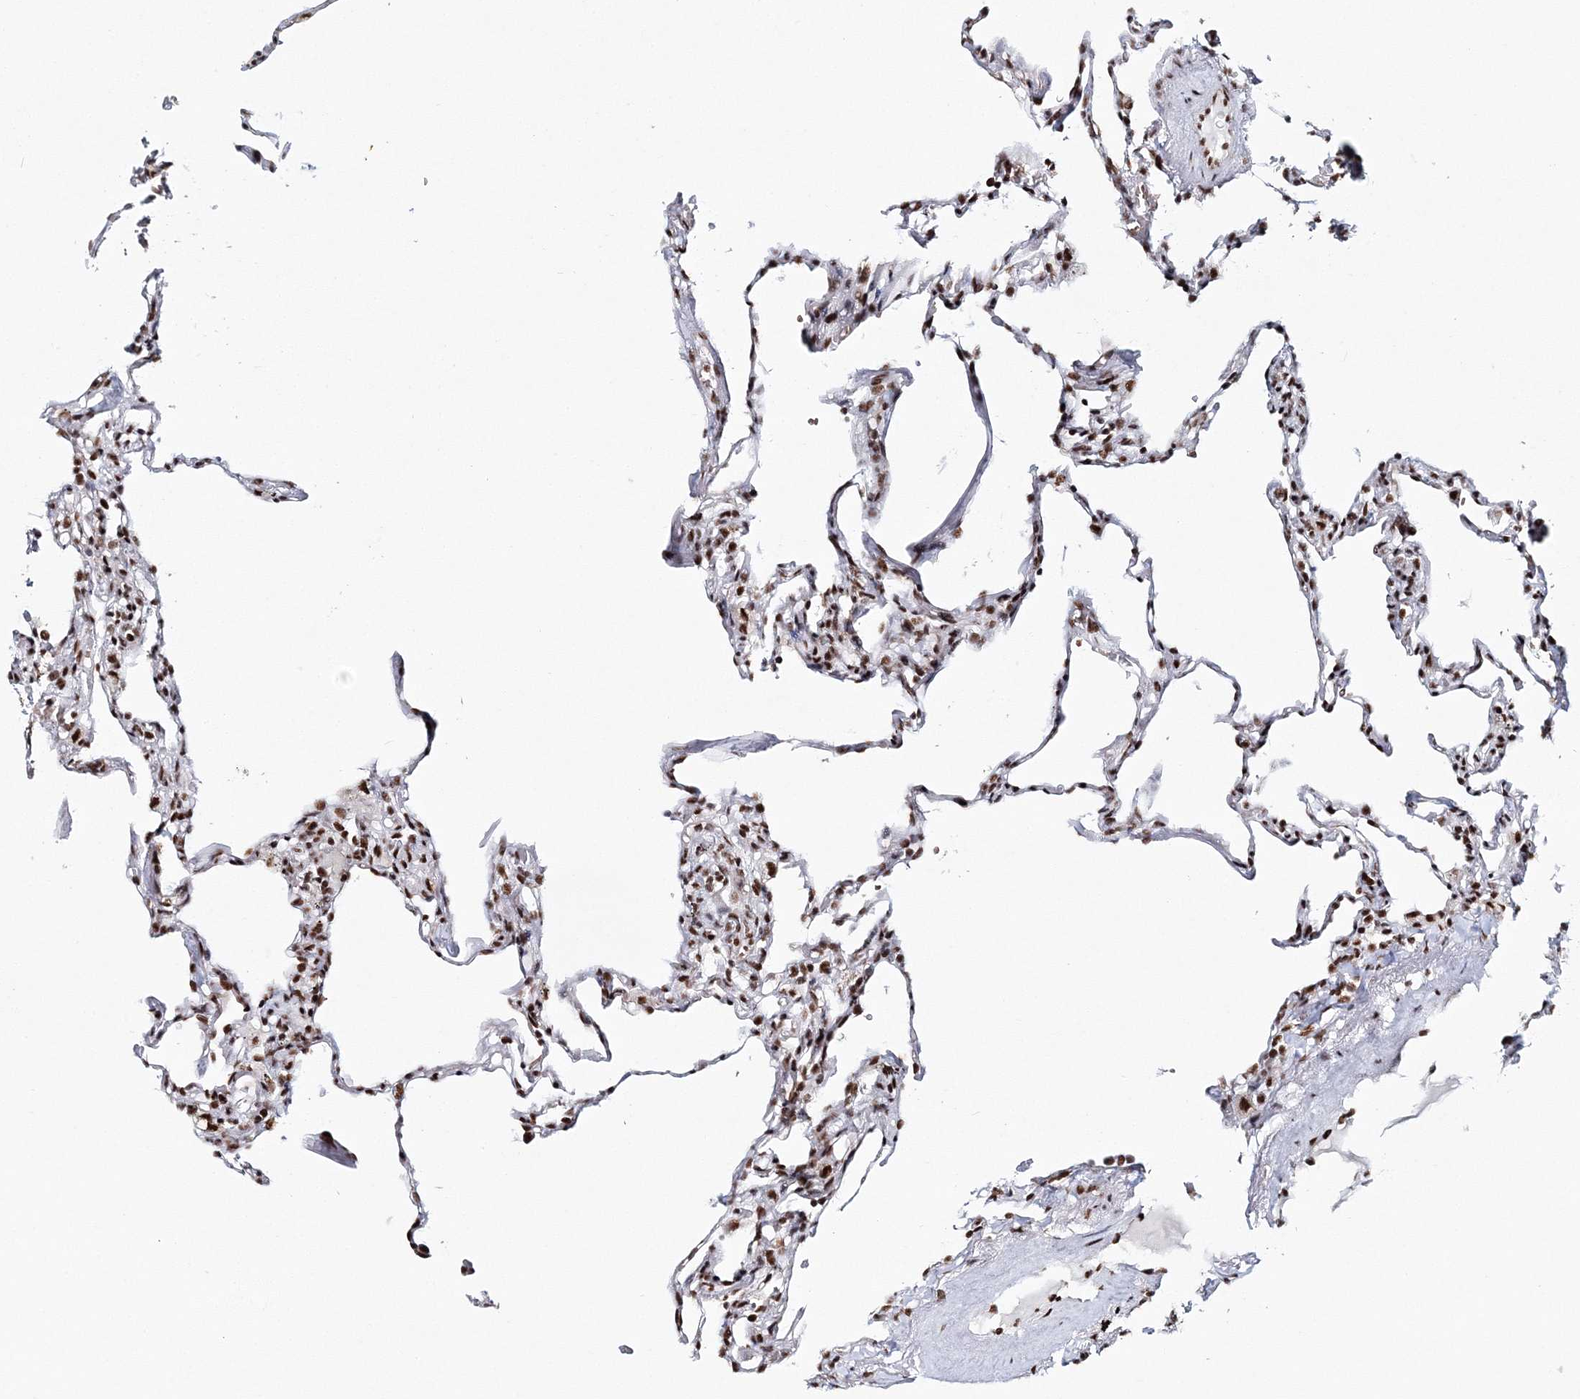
{"staining": {"intensity": "moderate", "quantity": ">75%", "location": "nuclear"}, "tissue": "lung", "cell_type": "Alveolar cells", "image_type": "normal", "snomed": [{"axis": "morphology", "description": "Normal tissue, NOS"}, {"axis": "topography", "description": "Lung"}], "caption": "Lung stained for a protein demonstrates moderate nuclear positivity in alveolar cells.", "gene": "ENSG00000290315", "patient": {"sex": "male", "age": 59}}